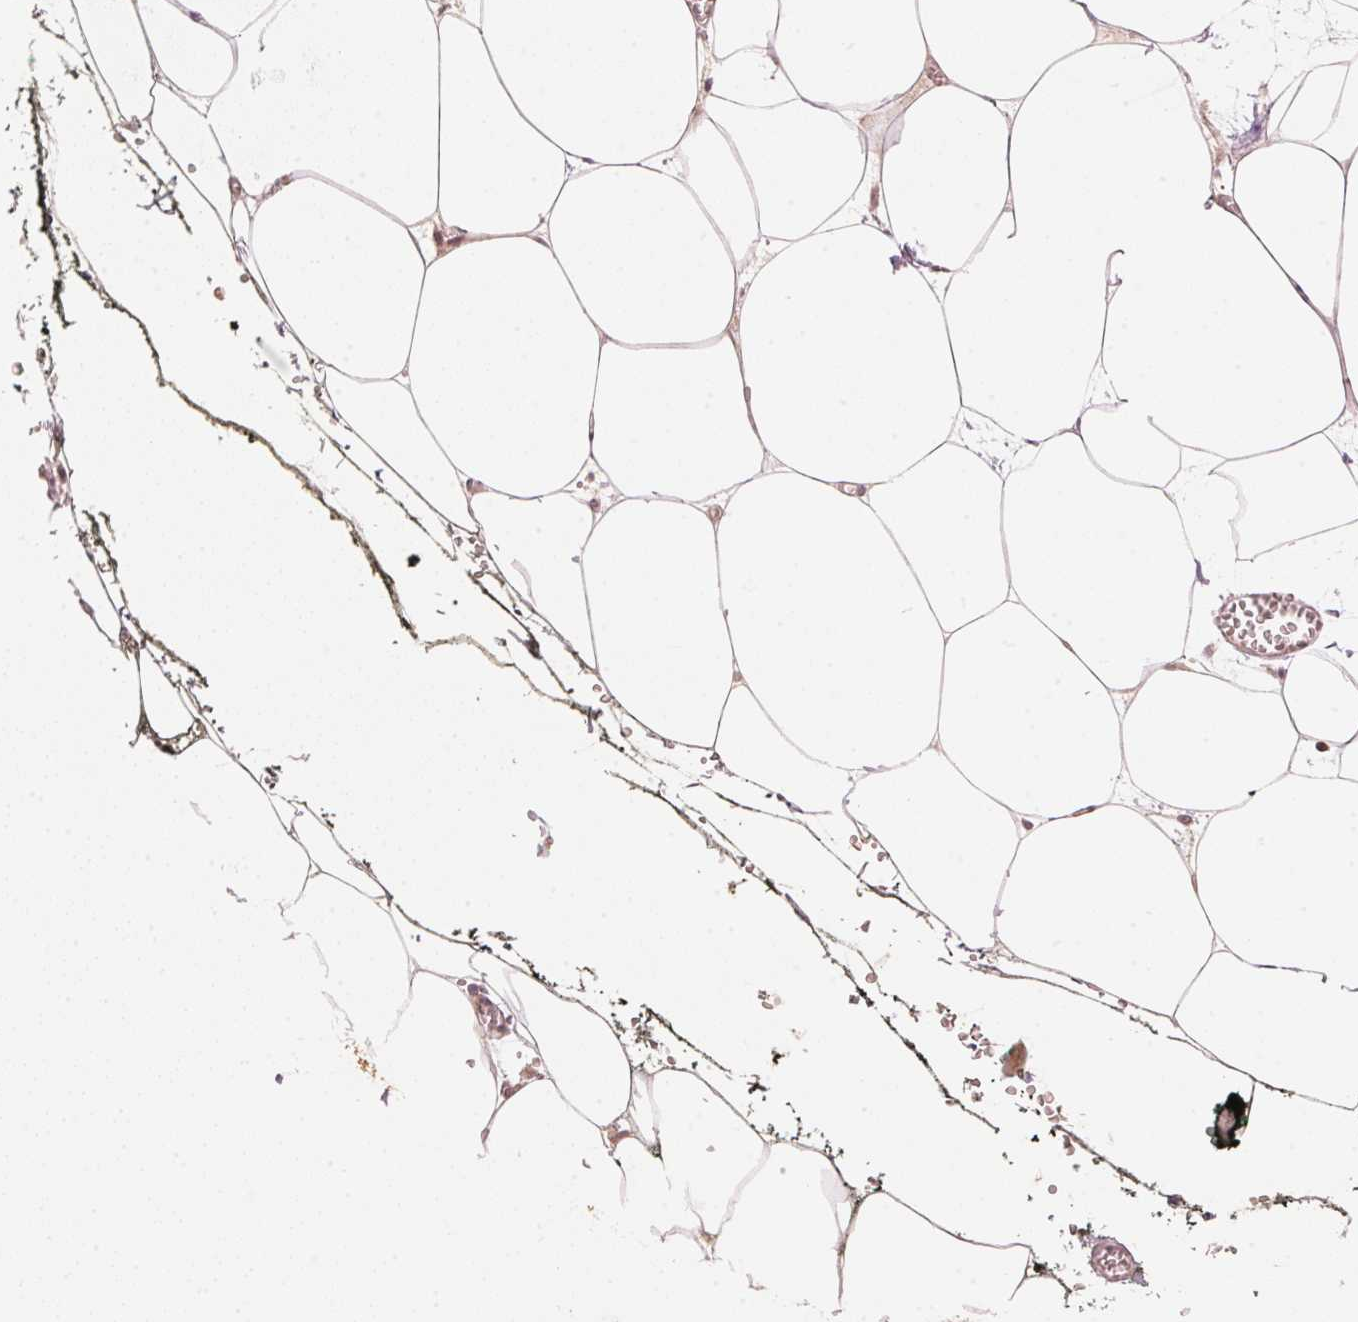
{"staining": {"intensity": "negative", "quantity": "none", "location": "none"}, "tissue": "adipose tissue", "cell_type": "Adipocytes", "image_type": "normal", "snomed": [{"axis": "morphology", "description": "Normal tissue, NOS"}, {"axis": "topography", "description": "Adipose tissue"}, {"axis": "topography", "description": "Pancreas"}, {"axis": "topography", "description": "Peripheral nerve tissue"}], "caption": "IHC histopathology image of benign adipose tissue: adipose tissue stained with DAB (3,3'-diaminobenzidine) demonstrates no significant protein expression in adipocytes.", "gene": "PRKN", "patient": {"sex": "female", "age": 58}}